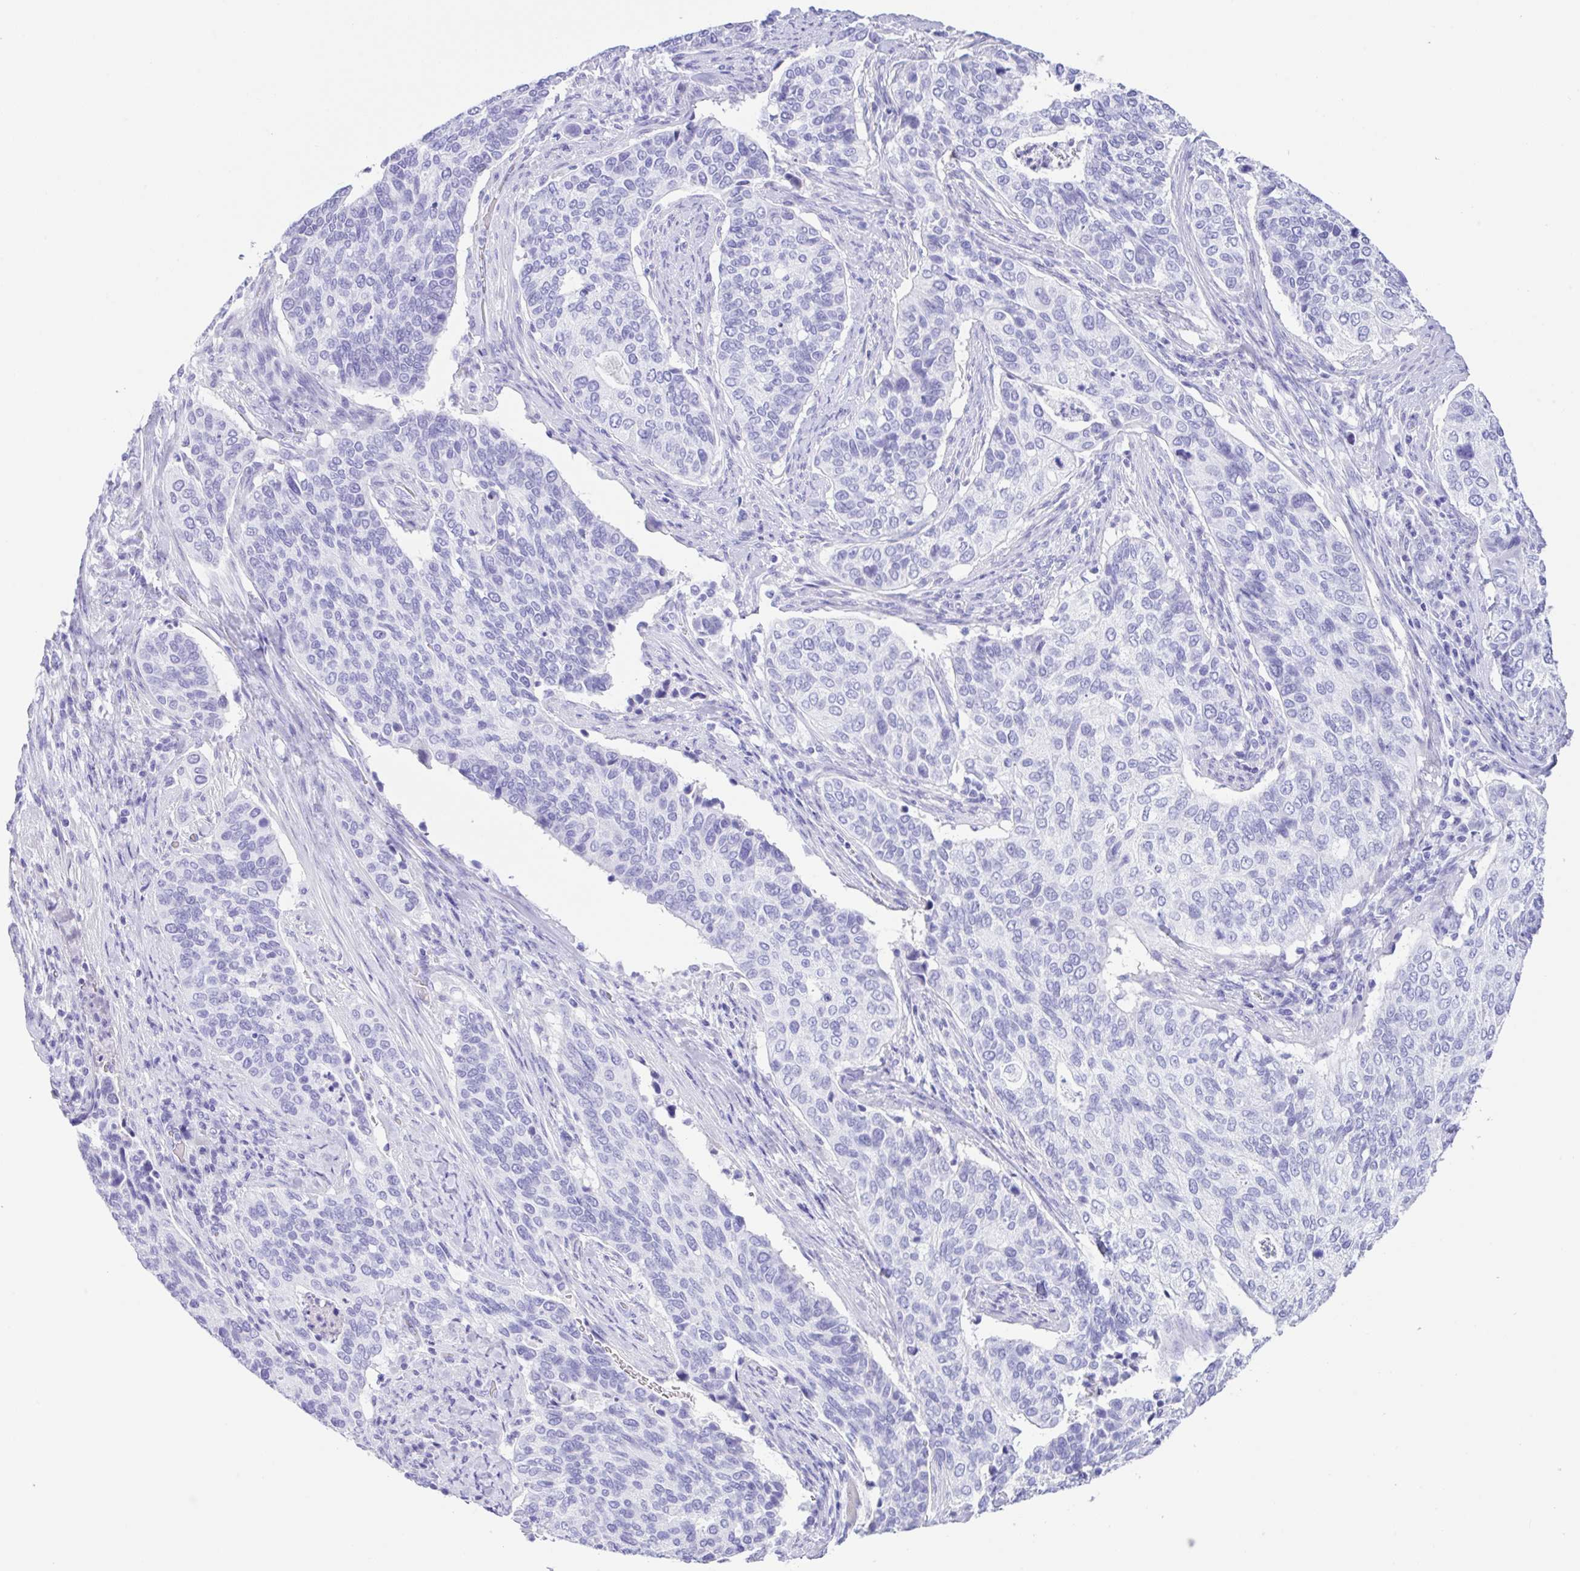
{"staining": {"intensity": "negative", "quantity": "none", "location": "none"}, "tissue": "cervical cancer", "cell_type": "Tumor cells", "image_type": "cancer", "snomed": [{"axis": "morphology", "description": "Squamous cell carcinoma, NOS"}, {"axis": "topography", "description": "Cervix"}], "caption": "This is a photomicrograph of immunohistochemistry (IHC) staining of cervical cancer (squamous cell carcinoma), which shows no positivity in tumor cells.", "gene": "CPA1", "patient": {"sex": "female", "age": 38}}